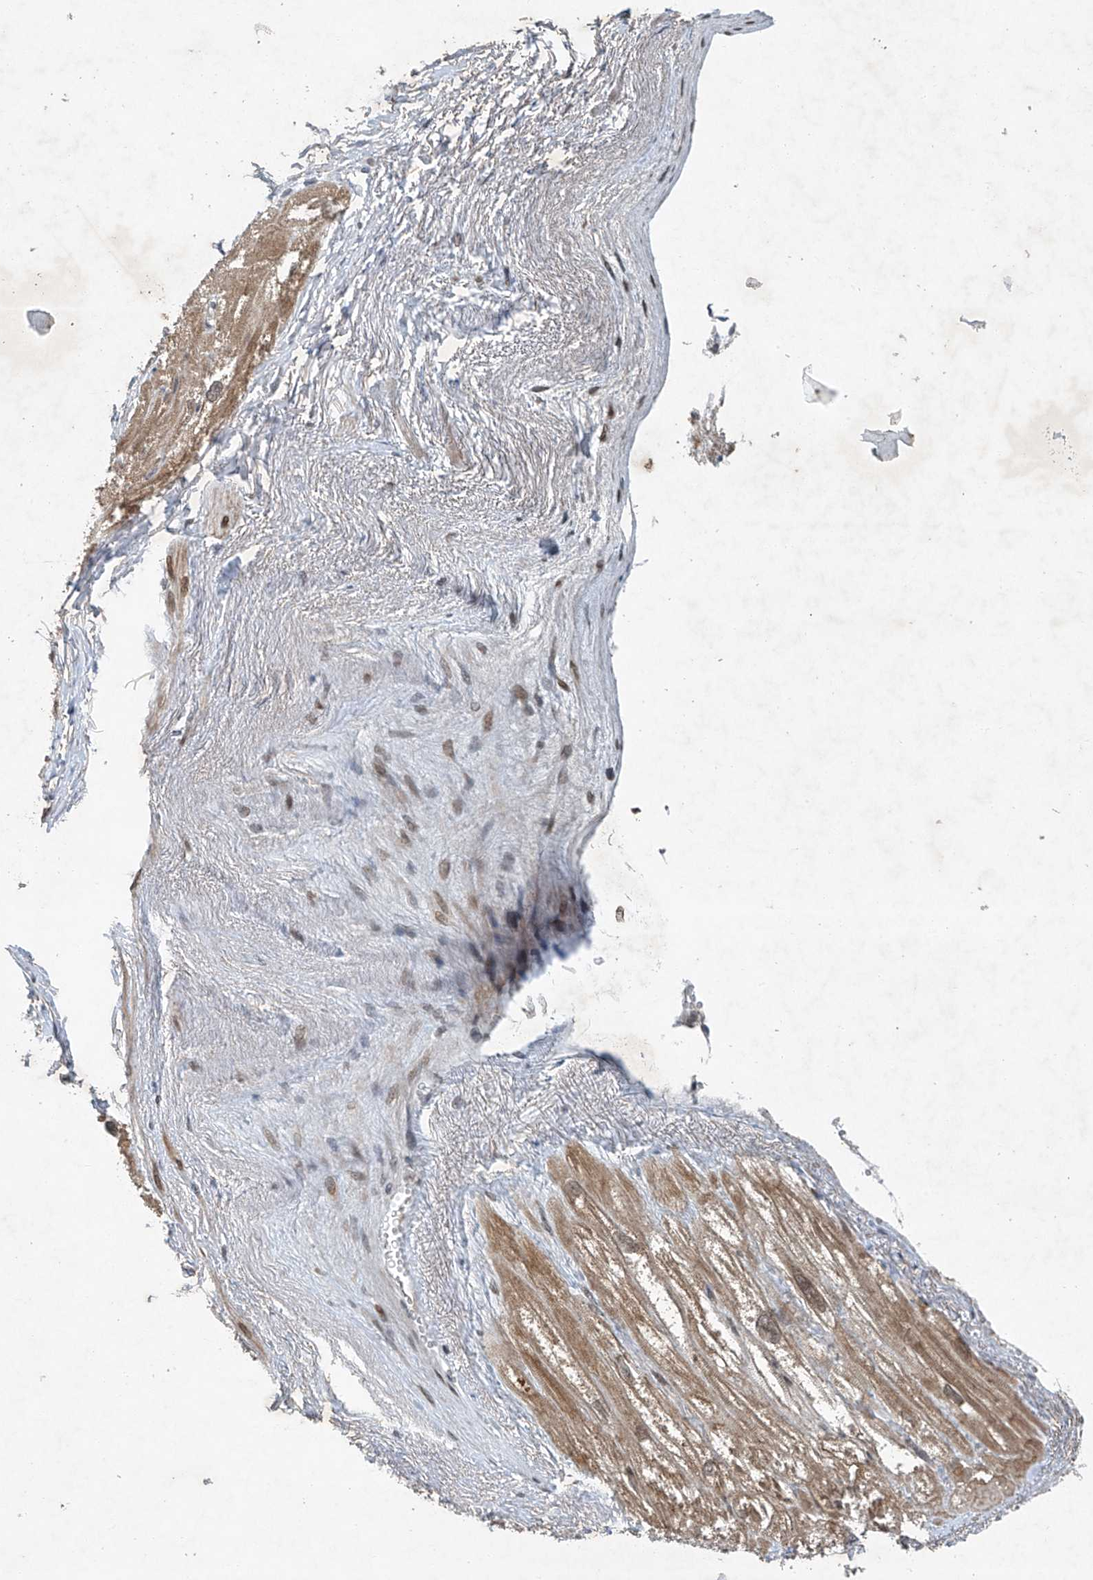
{"staining": {"intensity": "moderate", "quantity": "25%-75%", "location": "cytoplasmic/membranous"}, "tissue": "heart muscle", "cell_type": "Cardiomyocytes", "image_type": "normal", "snomed": [{"axis": "morphology", "description": "Normal tissue, NOS"}, {"axis": "topography", "description": "Heart"}], "caption": "Immunohistochemical staining of benign heart muscle demonstrates 25%-75% levels of moderate cytoplasmic/membranous protein positivity in approximately 25%-75% of cardiomyocytes.", "gene": "TAF8", "patient": {"sex": "male", "age": 50}}